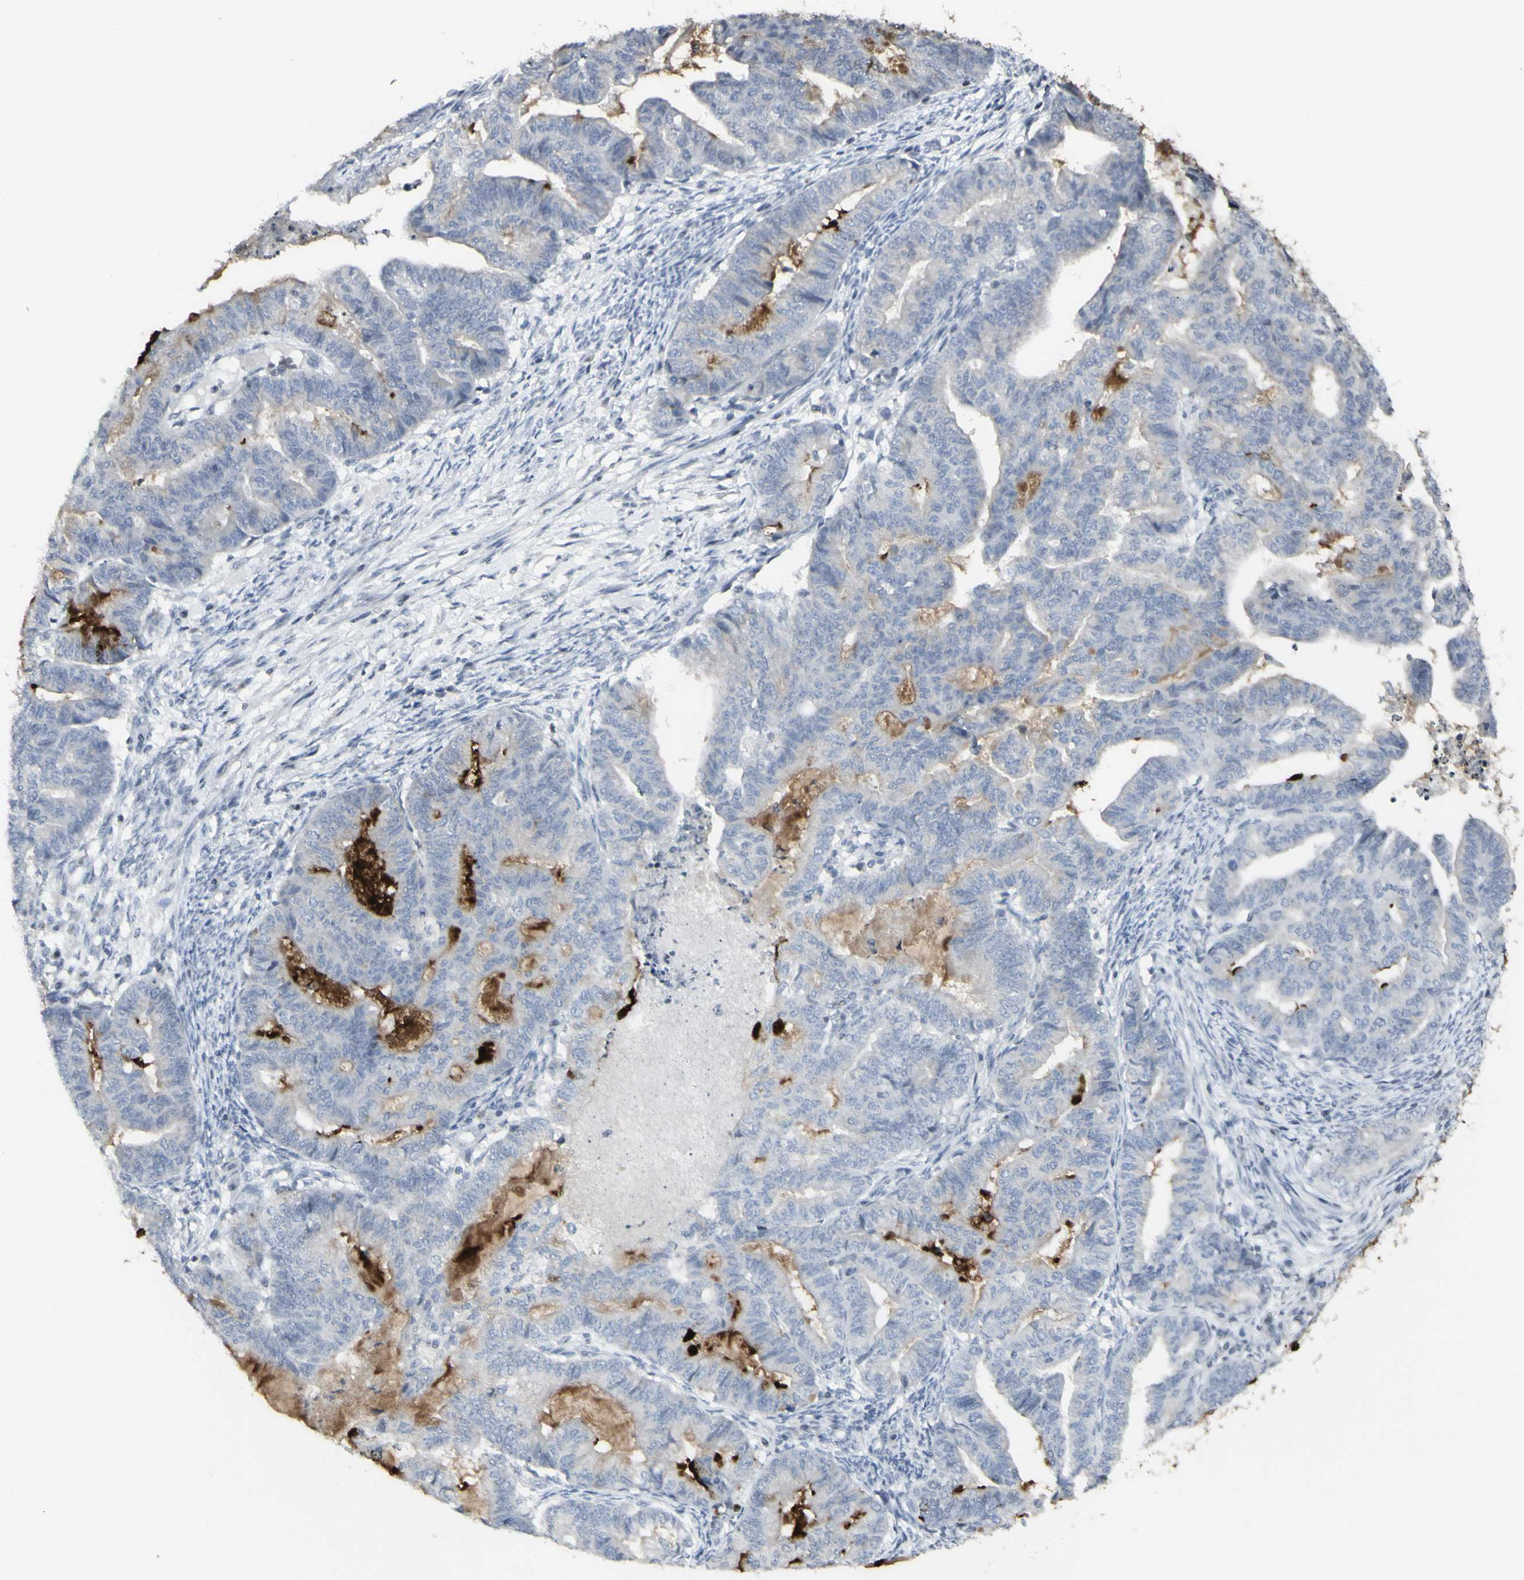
{"staining": {"intensity": "strong", "quantity": "<25%", "location": "cytoplasmic/membranous"}, "tissue": "endometrial cancer", "cell_type": "Tumor cells", "image_type": "cancer", "snomed": [{"axis": "morphology", "description": "Adenocarcinoma, NOS"}, {"axis": "topography", "description": "Endometrium"}], "caption": "There is medium levels of strong cytoplasmic/membranous staining in tumor cells of endometrial cancer (adenocarcinoma), as demonstrated by immunohistochemical staining (brown color).", "gene": "MUC5AC", "patient": {"sex": "female", "age": 79}}